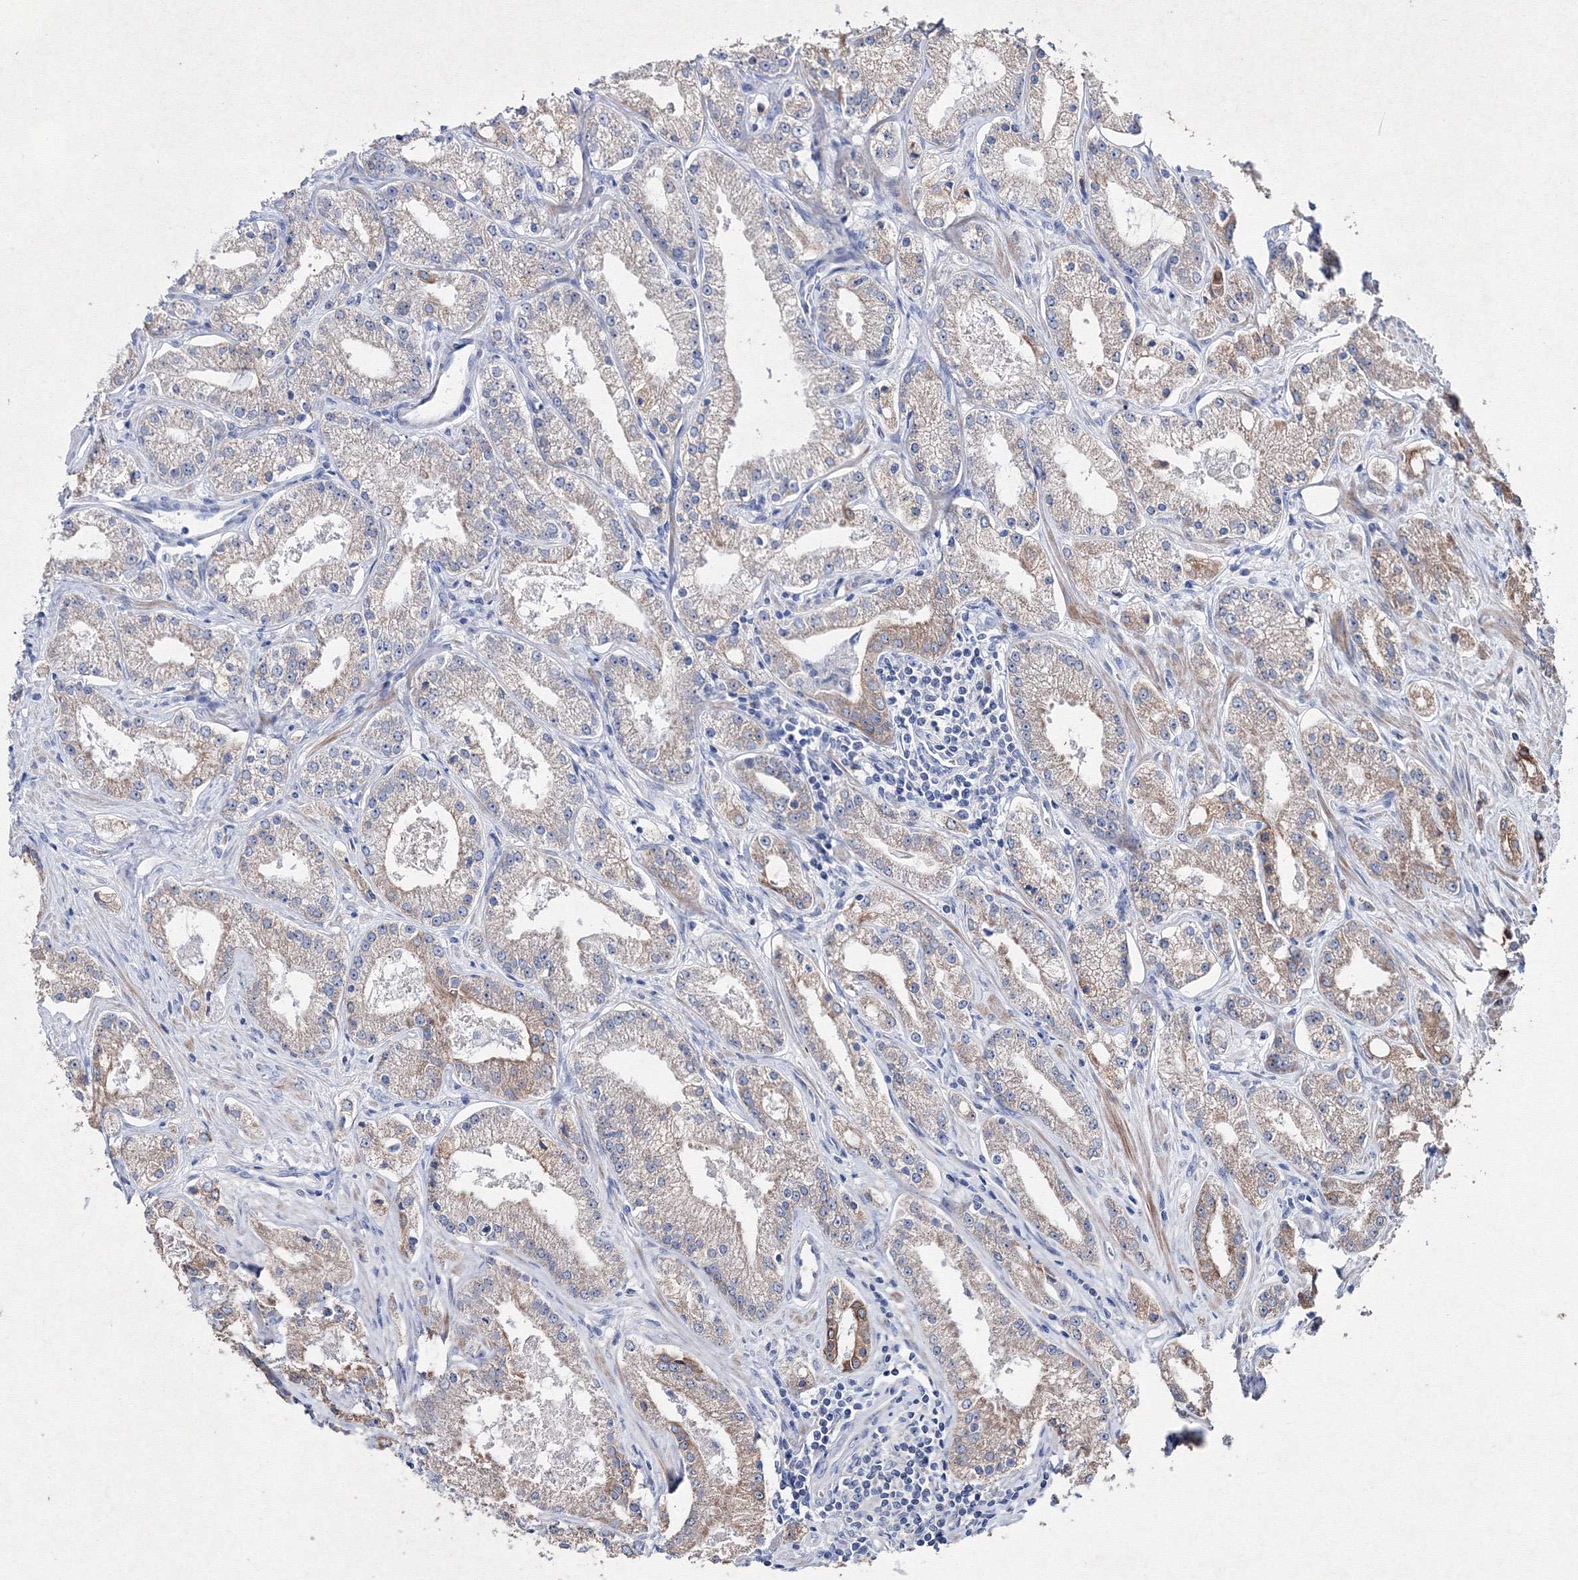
{"staining": {"intensity": "moderate", "quantity": "<25%", "location": "cytoplasmic/membranous"}, "tissue": "prostate cancer", "cell_type": "Tumor cells", "image_type": "cancer", "snomed": [{"axis": "morphology", "description": "Adenocarcinoma, Low grade"}, {"axis": "topography", "description": "Prostate"}], "caption": "Tumor cells display low levels of moderate cytoplasmic/membranous staining in about <25% of cells in human prostate low-grade adenocarcinoma.", "gene": "SMIM29", "patient": {"sex": "male", "age": 69}}